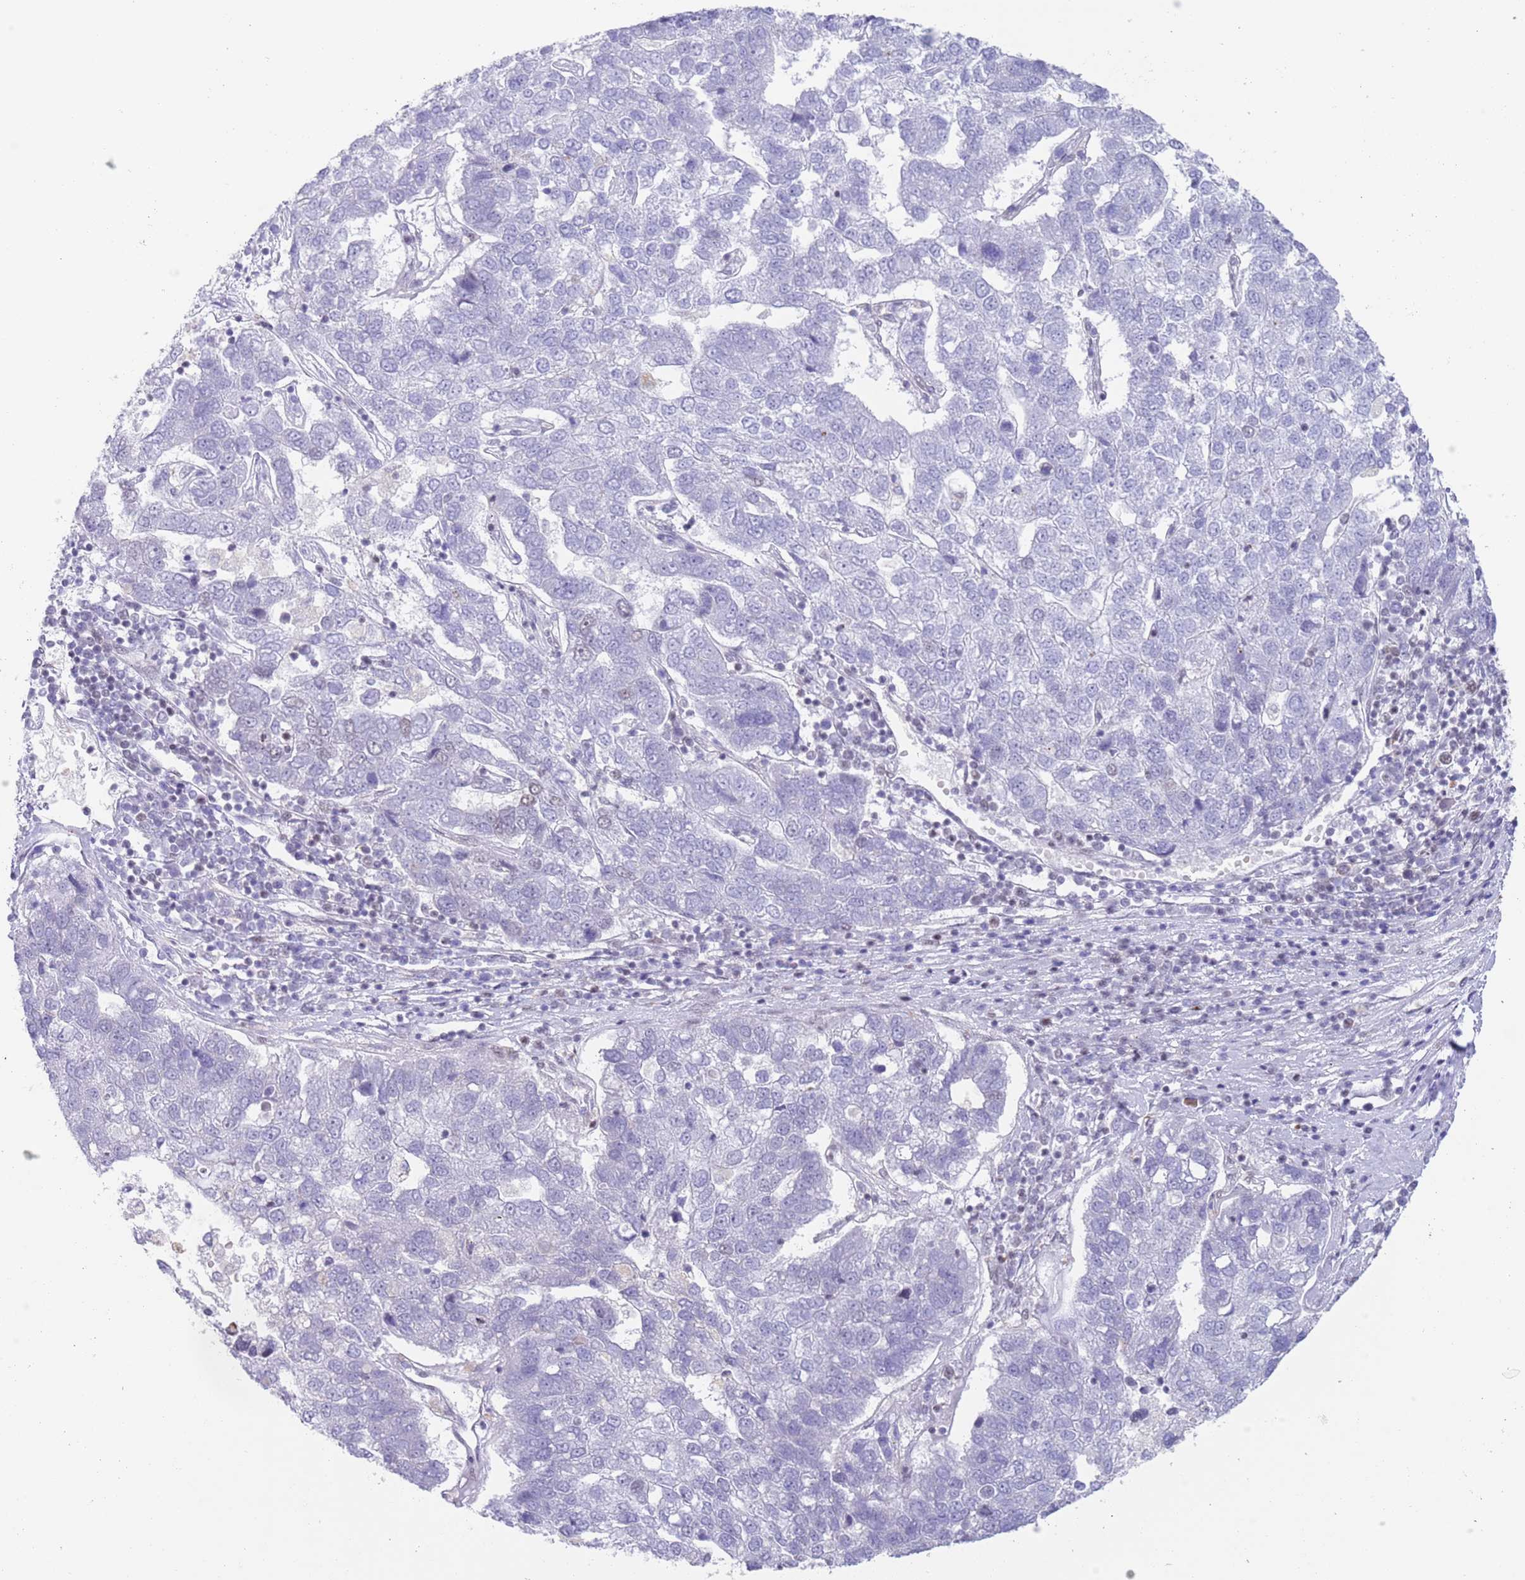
{"staining": {"intensity": "negative", "quantity": "none", "location": "none"}, "tissue": "pancreatic cancer", "cell_type": "Tumor cells", "image_type": "cancer", "snomed": [{"axis": "morphology", "description": "Adenocarcinoma, NOS"}, {"axis": "topography", "description": "Pancreas"}], "caption": "Image shows no significant protein positivity in tumor cells of pancreatic adenocarcinoma. (Stains: DAB (3,3'-diaminobenzidine) IHC with hematoxylin counter stain, Microscopy: brightfield microscopy at high magnification).", "gene": "ZNF382", "patient": {"sex": "female", "age": 61}}